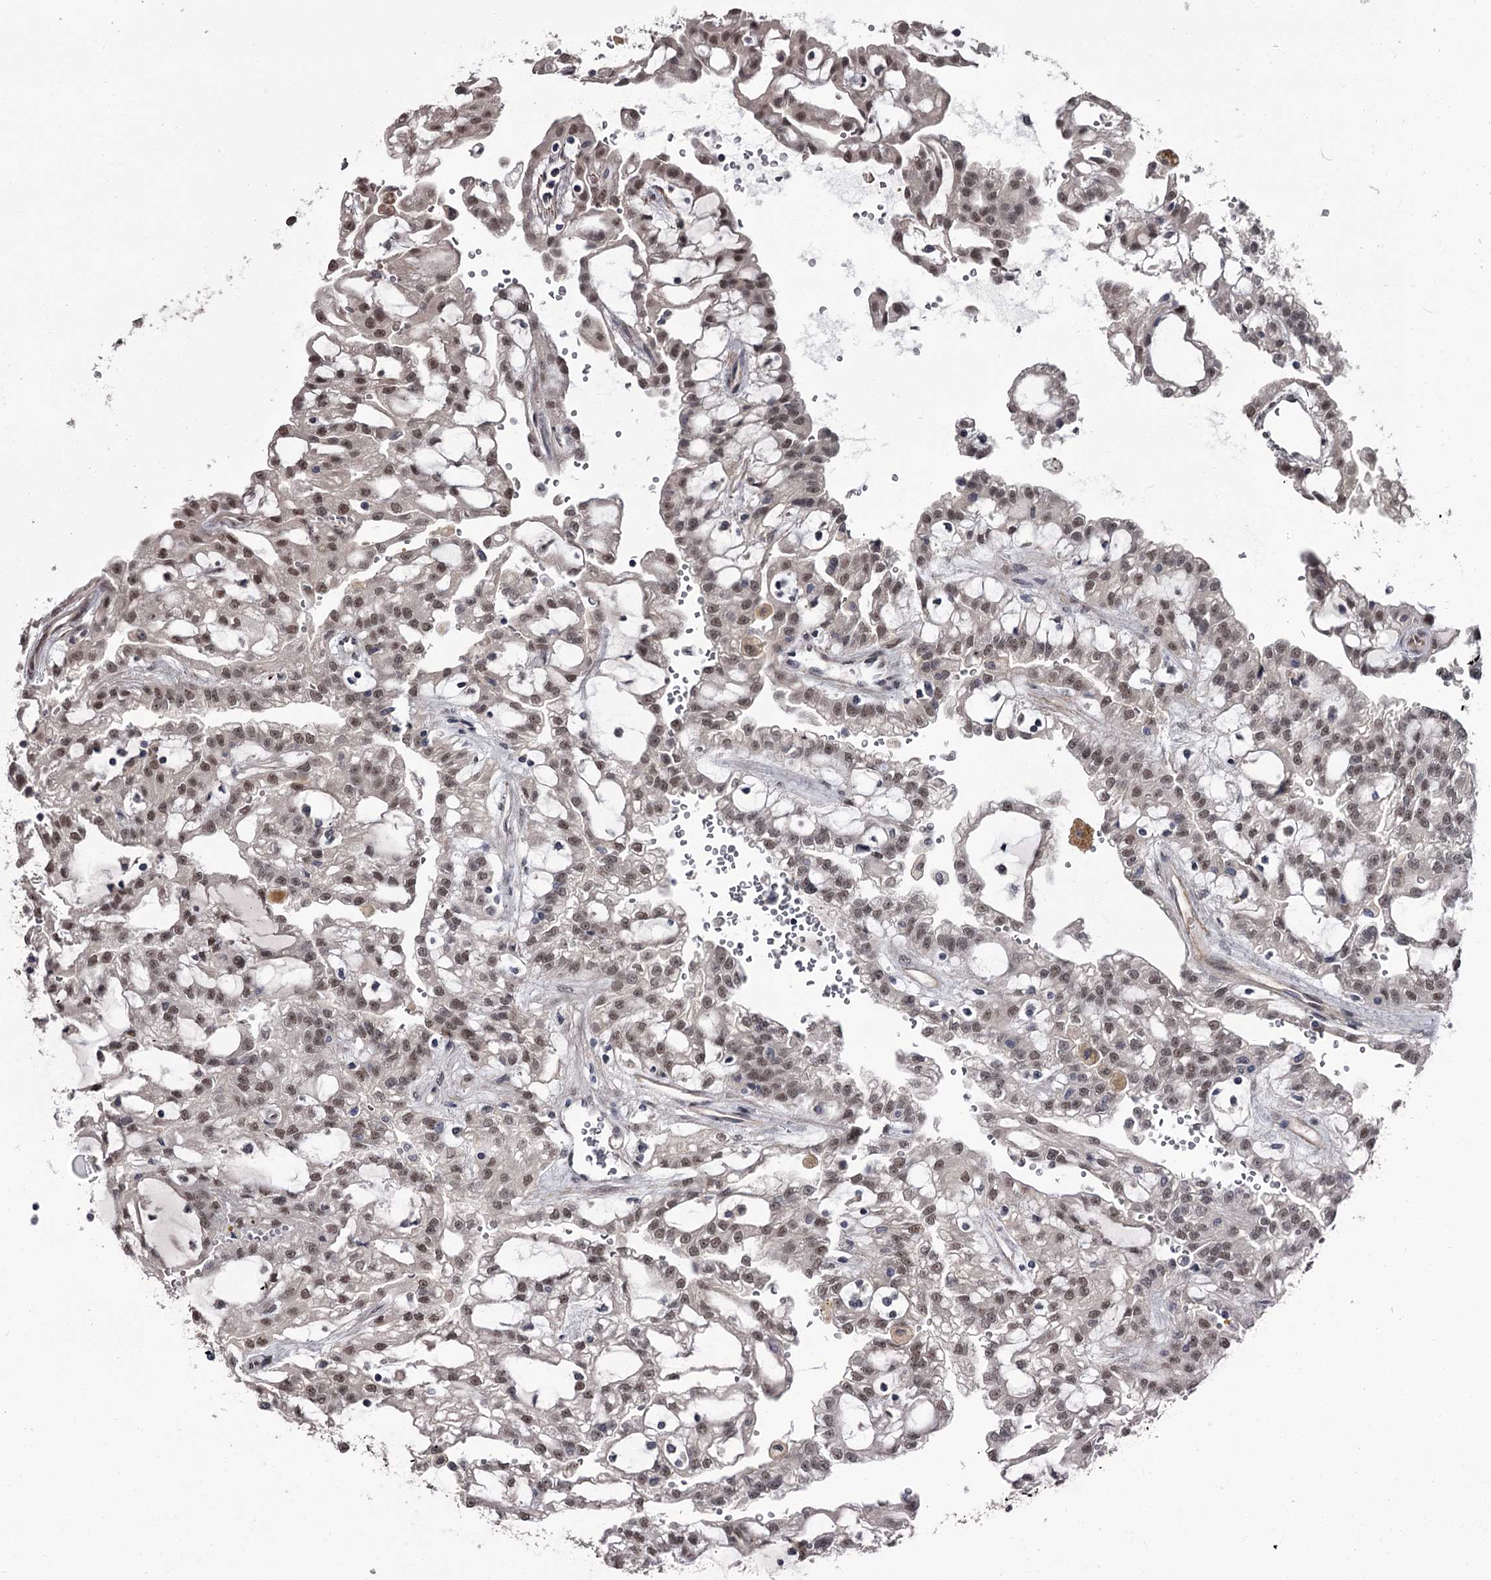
{"staining": {"intensity": "moderate", "quantity": ">75%", "location": "nuclear"}, "tissue": "renal cancer", "cell_type": "Tumor cells", "image_type": "cancer", "snomed": [{"axis": "morphology", "description": "Adenocarcinoma, NOS"}, {"axis": "topography", "description": "Kidney"}], "caption": "A brown stain shows moderate nuclear positivity of a protein in human renal cancer tumor cells. The staining was performed using DAB to visualize the protein expression in brown, while the nuclei were stained in blue with hematoxylin (Magnification: 20x).", "gene": "PRPF40B", "patient": {"sex": "male", "age": 63}}